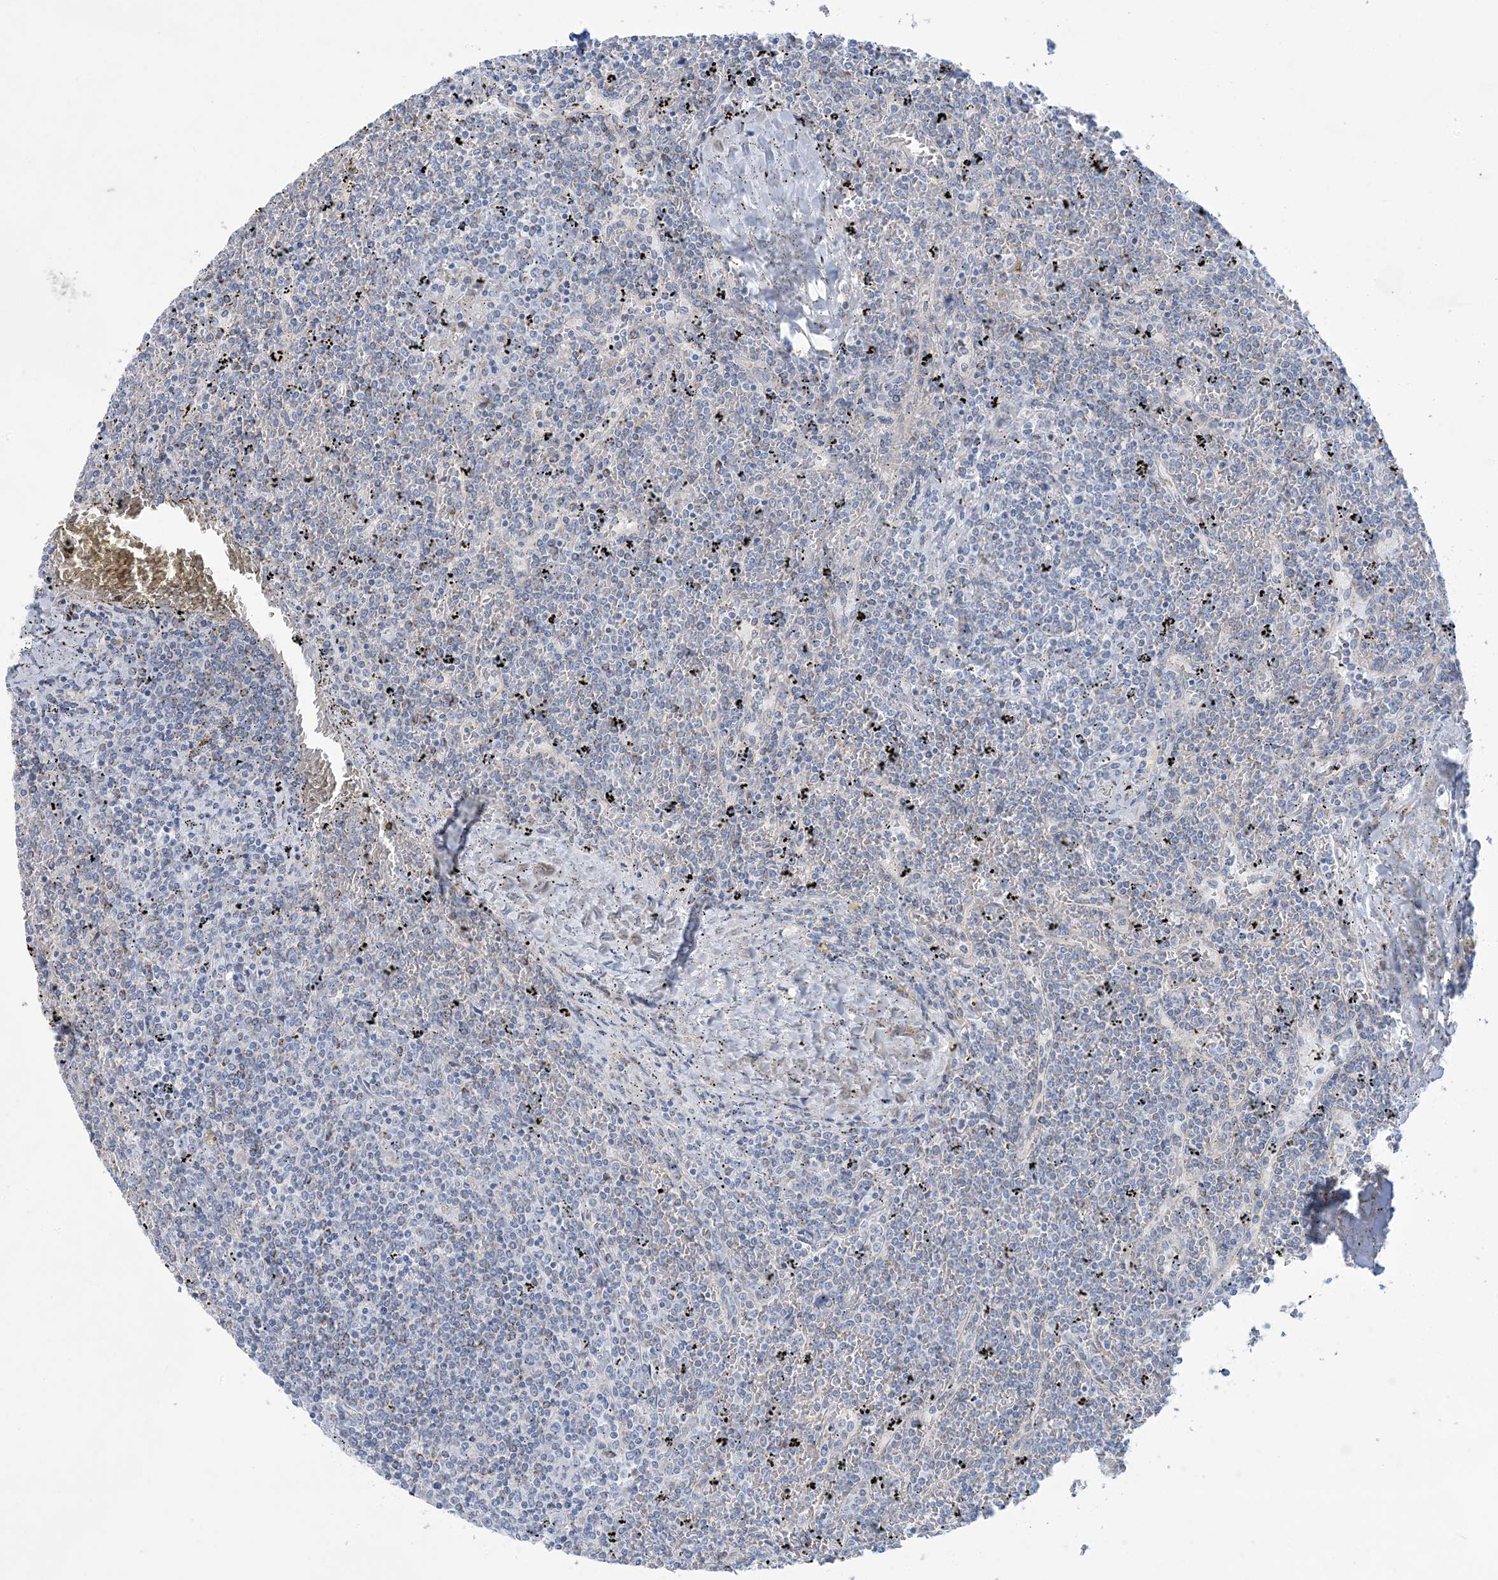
{"staining": {"intensity": "negative", "quantity": "none", "location": "none"}, "tissue": "lymphoma", "cell_type": "Tumor cells", "image_type": "cancer", "snomed": [{"axis": "morphology", "description": "Malignant lymphoma, non-Hodgkin's type, Low grade"}, {"axis": "topography", "description": "Spleen"}], "caption": "High power microscopy photomicrograph of an immunohistochemistry (IHC) photomicrograph of lymphoma, revealing no significant positivity in tumor cells. The staining was performed using DAB (3,3'-diaminobenzidine) to visualize the protein expression in brown, while the nuclei were stained in blue with hematoxylin (Magnification: 20x).", "gene": "XIRP2", "patient": {"sex": "female", "age": 19}}